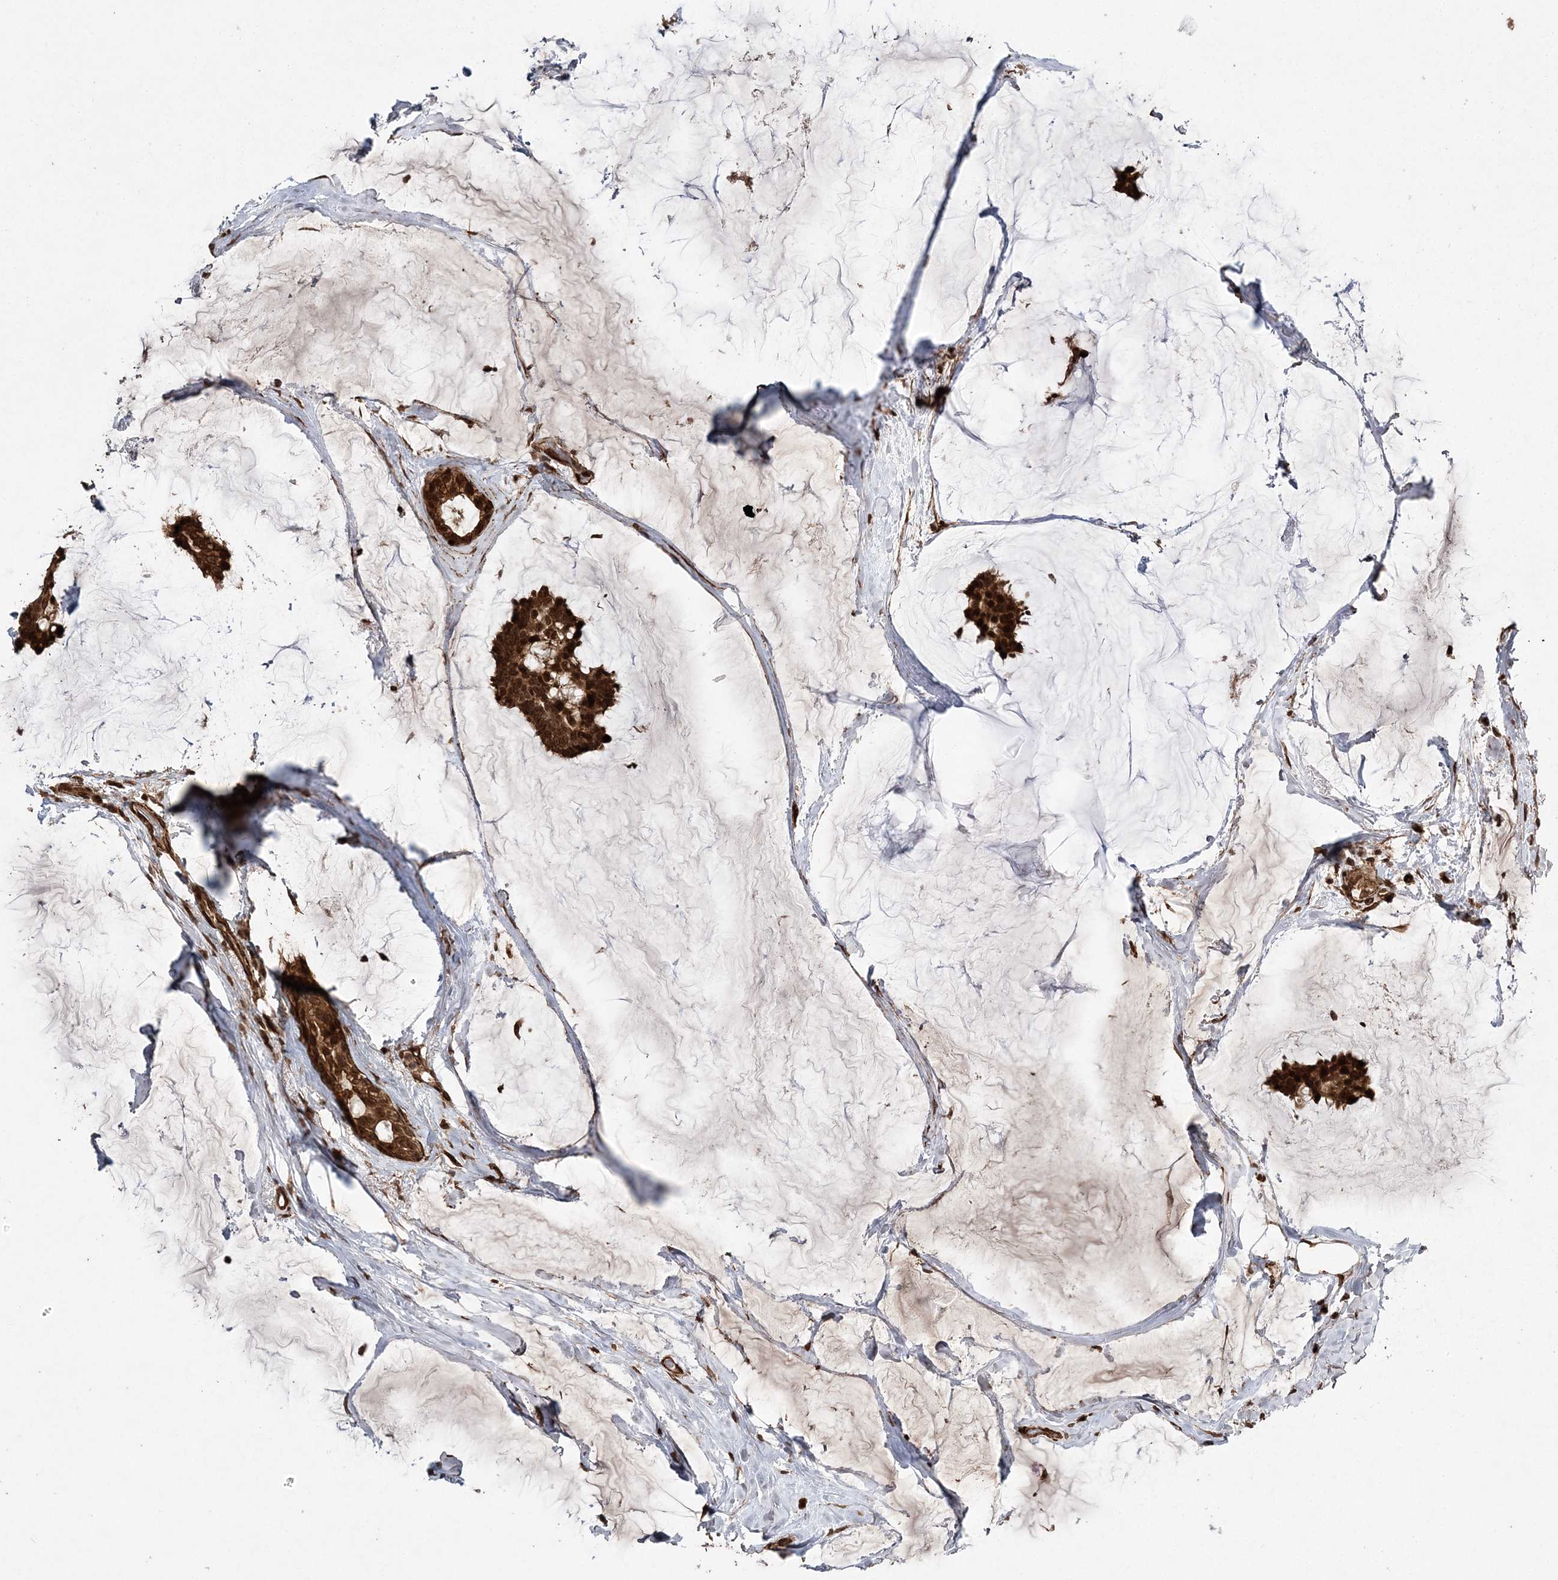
{"staining": {"intensity": "strong", "quantity": ">75%", "location": "cytoplasmic/membranous,nuclear"}, "tissue": "breast cancer", "cell_type": "Tumor cells", "image_type": "cancer", "snomed": [{"axis": "morphology", "description": "Duct carcinoma"}, {"axis": "topography", "description": "Breast"}], "caption": "Breast cancer stained for a protein (brown) shows strong cytoplasmic/membranous and nuclear positive staining in approximately >75% of tumor cells.", "gene": "ETAA1", "patient": {"sex": "female", "age": 93}}